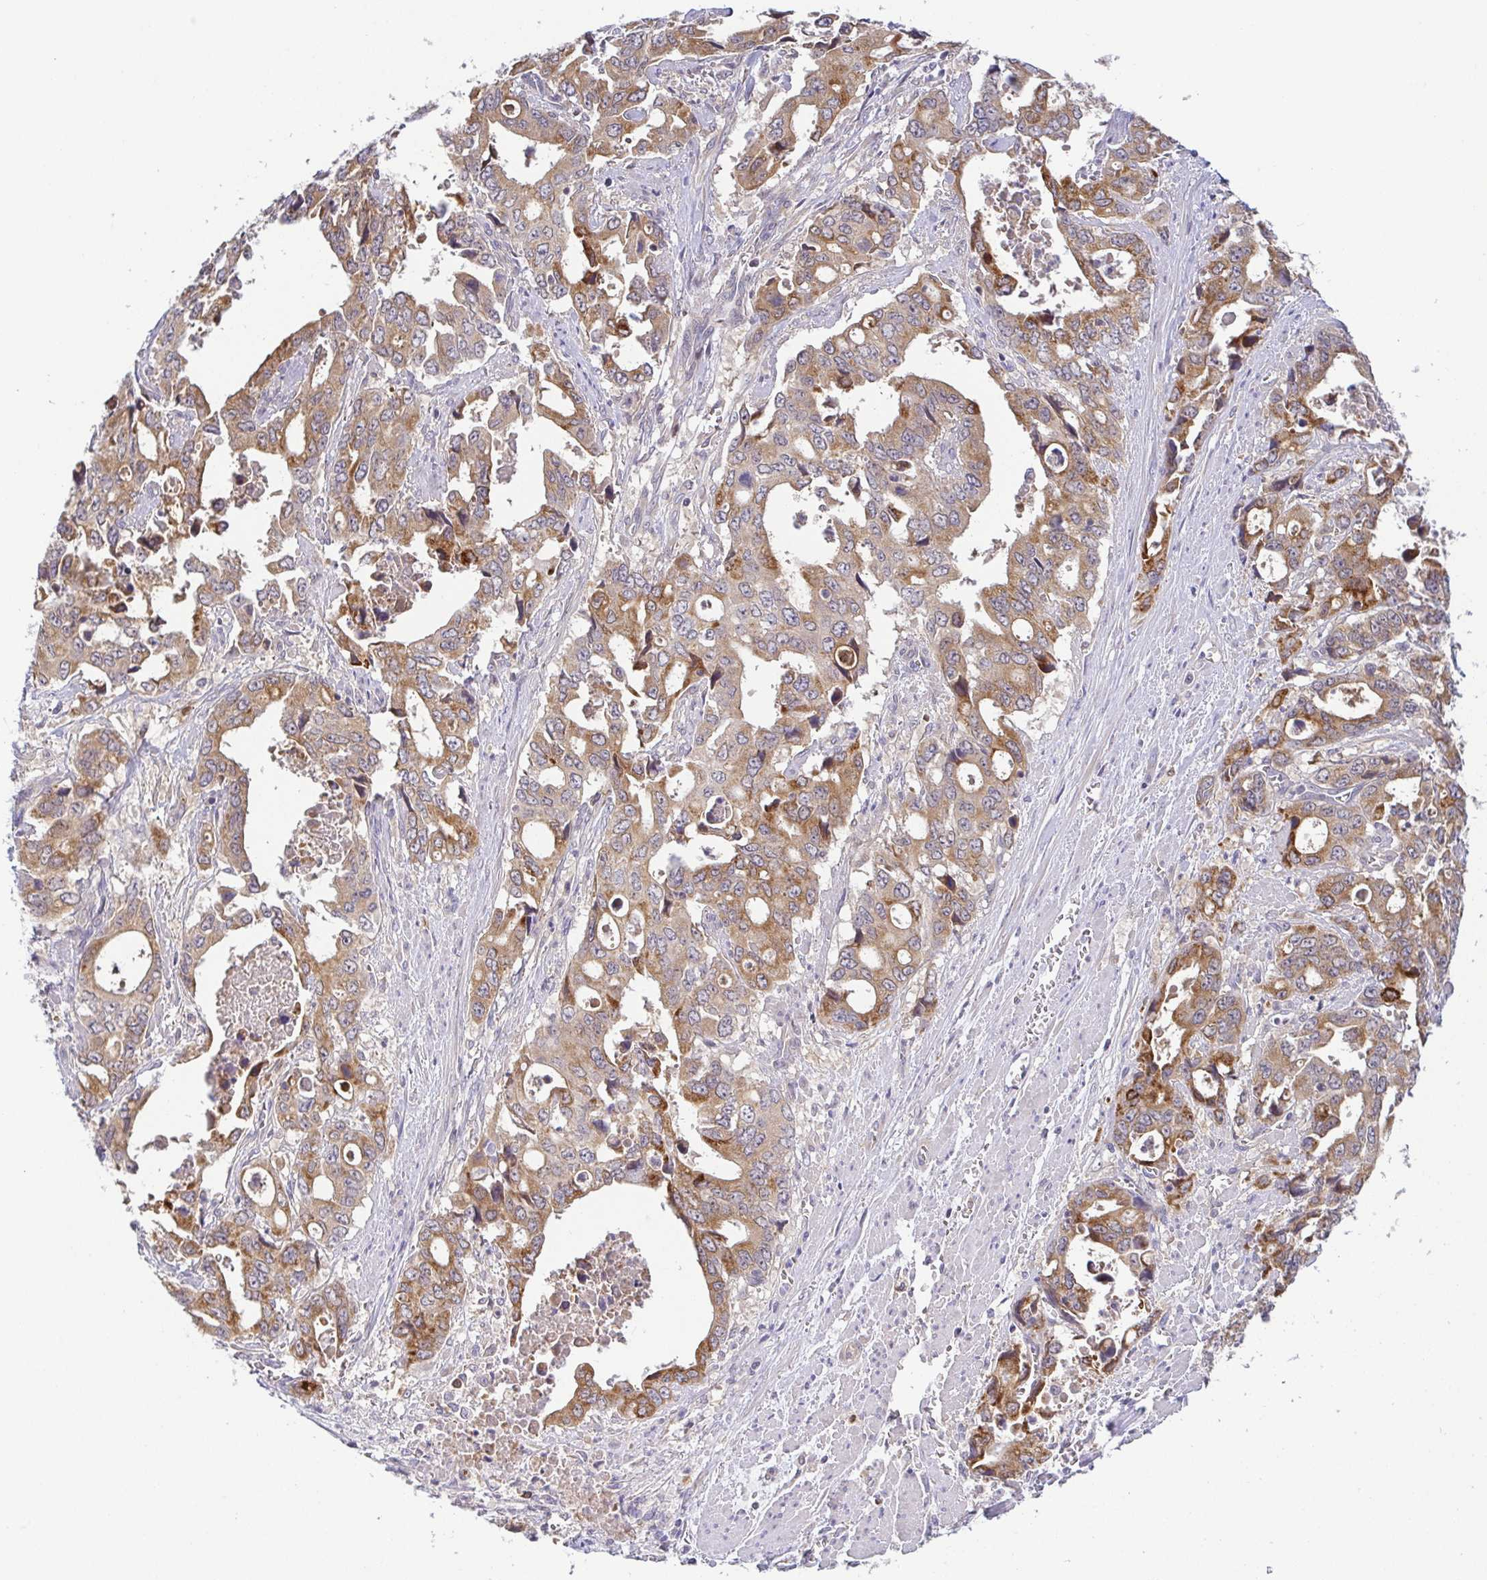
{"staining": {"intensity": "moderate", "quantity": ">75%", "location": "cytoplasmic/membranous"}, "tissue": "stomach cancer", "cell_type": "Tumor cells", "image_type": "cancer", "snomed": [{"axis": "morphology", "description": "Adenocarcinoma, NOS"}, {"axis": "topography", "description": "Stomach, upper"}], "caption": "Moderate cytoplasmic/membranous expression for a protein is appreciated in about >75% of tumor cells of stomach adenocarcinoma using IHC.", "gene": "BCL2L1", "patient": {"sex": "male", "age": 74}}